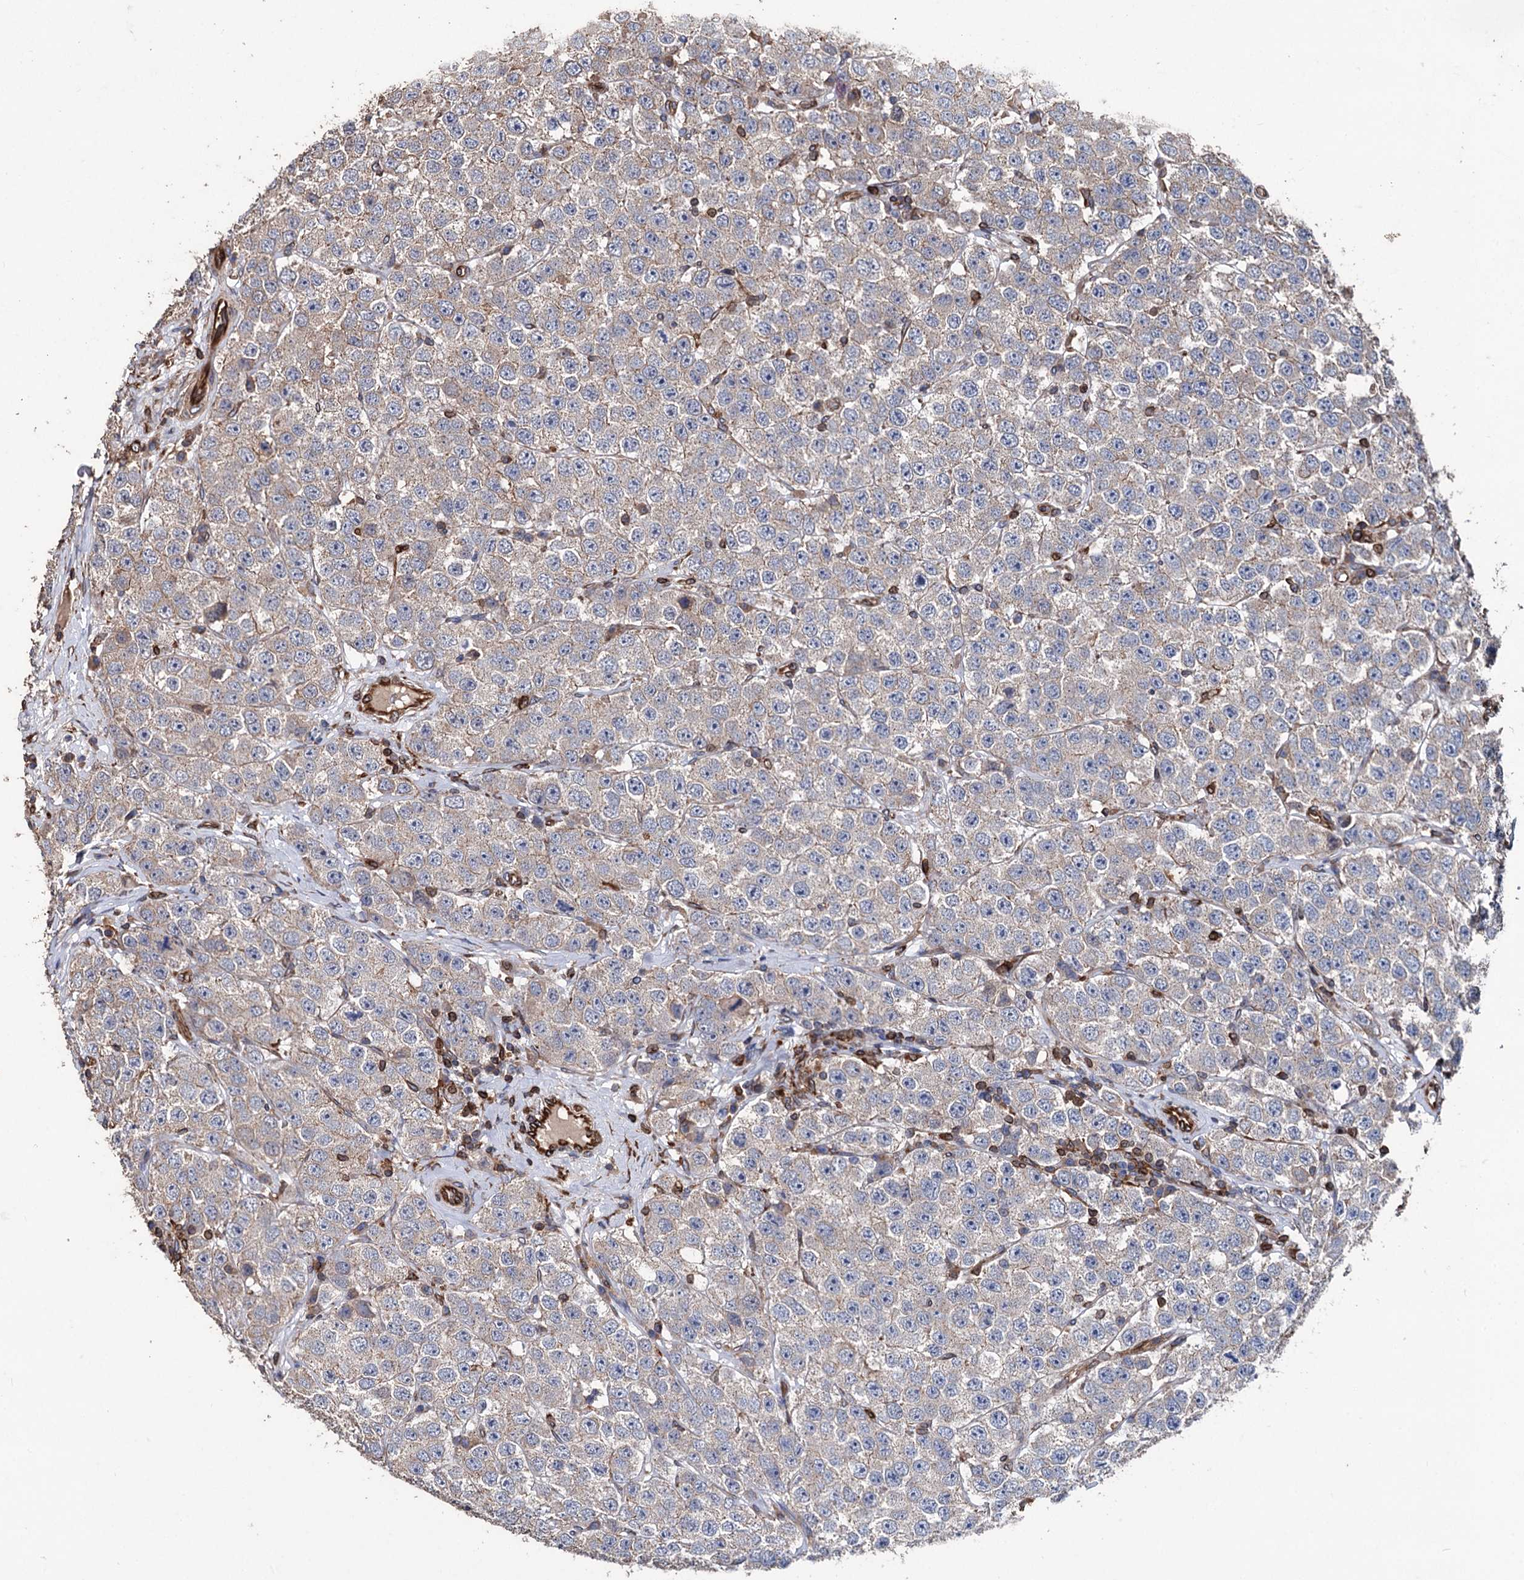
{"staining": {"intensity": "weak", "quantity": "<25%", "location": "cytoplasmic/membranous"}, "tissue": "testis cancer", "cell_type": "Tumor cells", "image_type": "cancer", "snomed": [{"axis": "morphology", "description": "Seminoma, NOS"}, {"axis": "topography", "description": "Testis"}], "caption": "Immunohistochemical staining of testis seminoma reveals no significant positivity in tumor cells.", "gene": "STING1", "patient": {"sex": "male", "age": 28}}